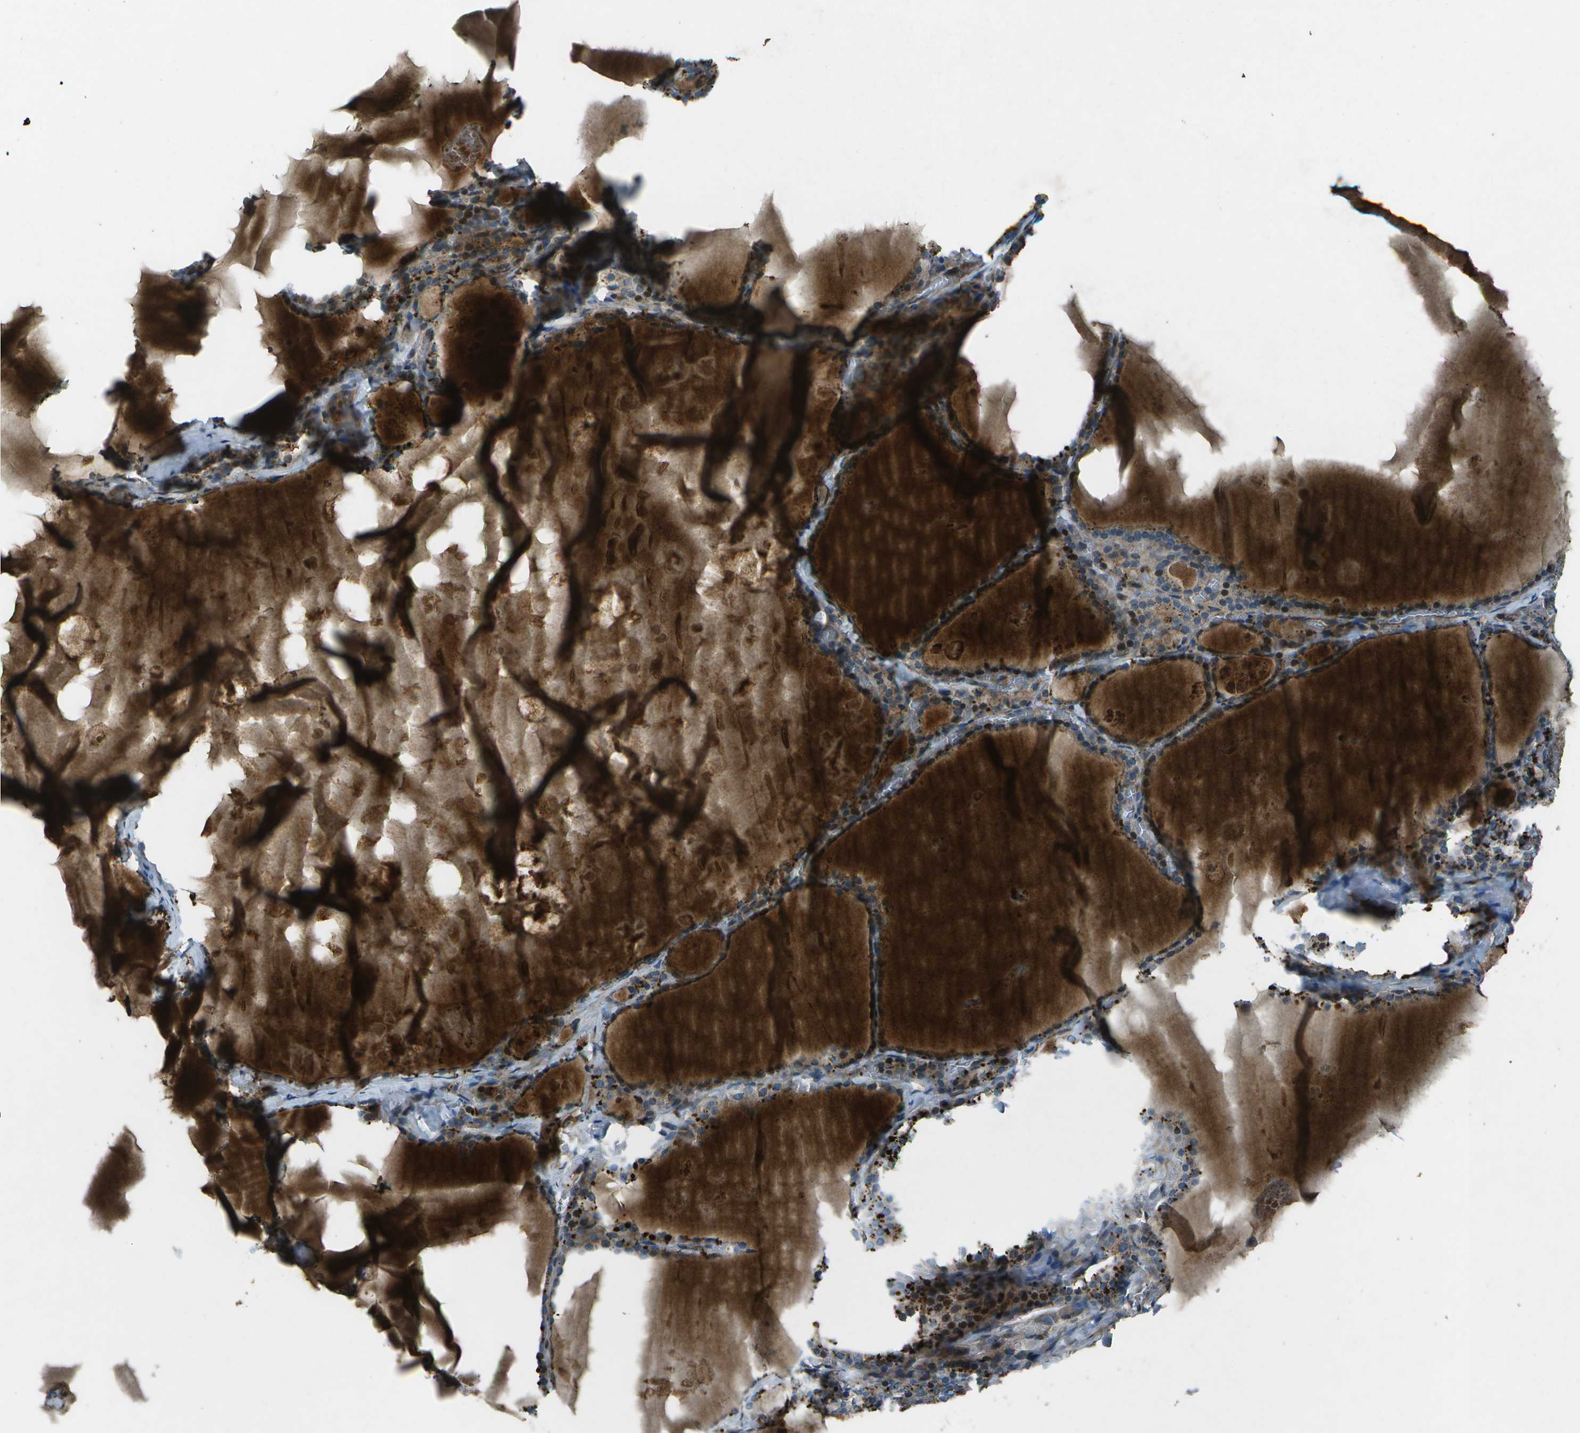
{"staining": {"intensity": "moderate", "quantity": "25%-75%", "location": "cytoplasmic/membranous"}, "tissue": "thyroid gland", "cell_type": "Glandular cells", "image_type": "normal", "snomed": [{"axis": "morphology", "description": "Normal tissue, NOS"}, {"axis": "topography", "description": "Thyroid gland"}], "caption": "Thyroid gland stained for a protein (brown) demonstrates moderate cytoplasmic/membranous positive positivity in about 25%-75% of glandular cells.", "gene": "PXYLP1", "patient": {"sex": "male", "age": 56}}